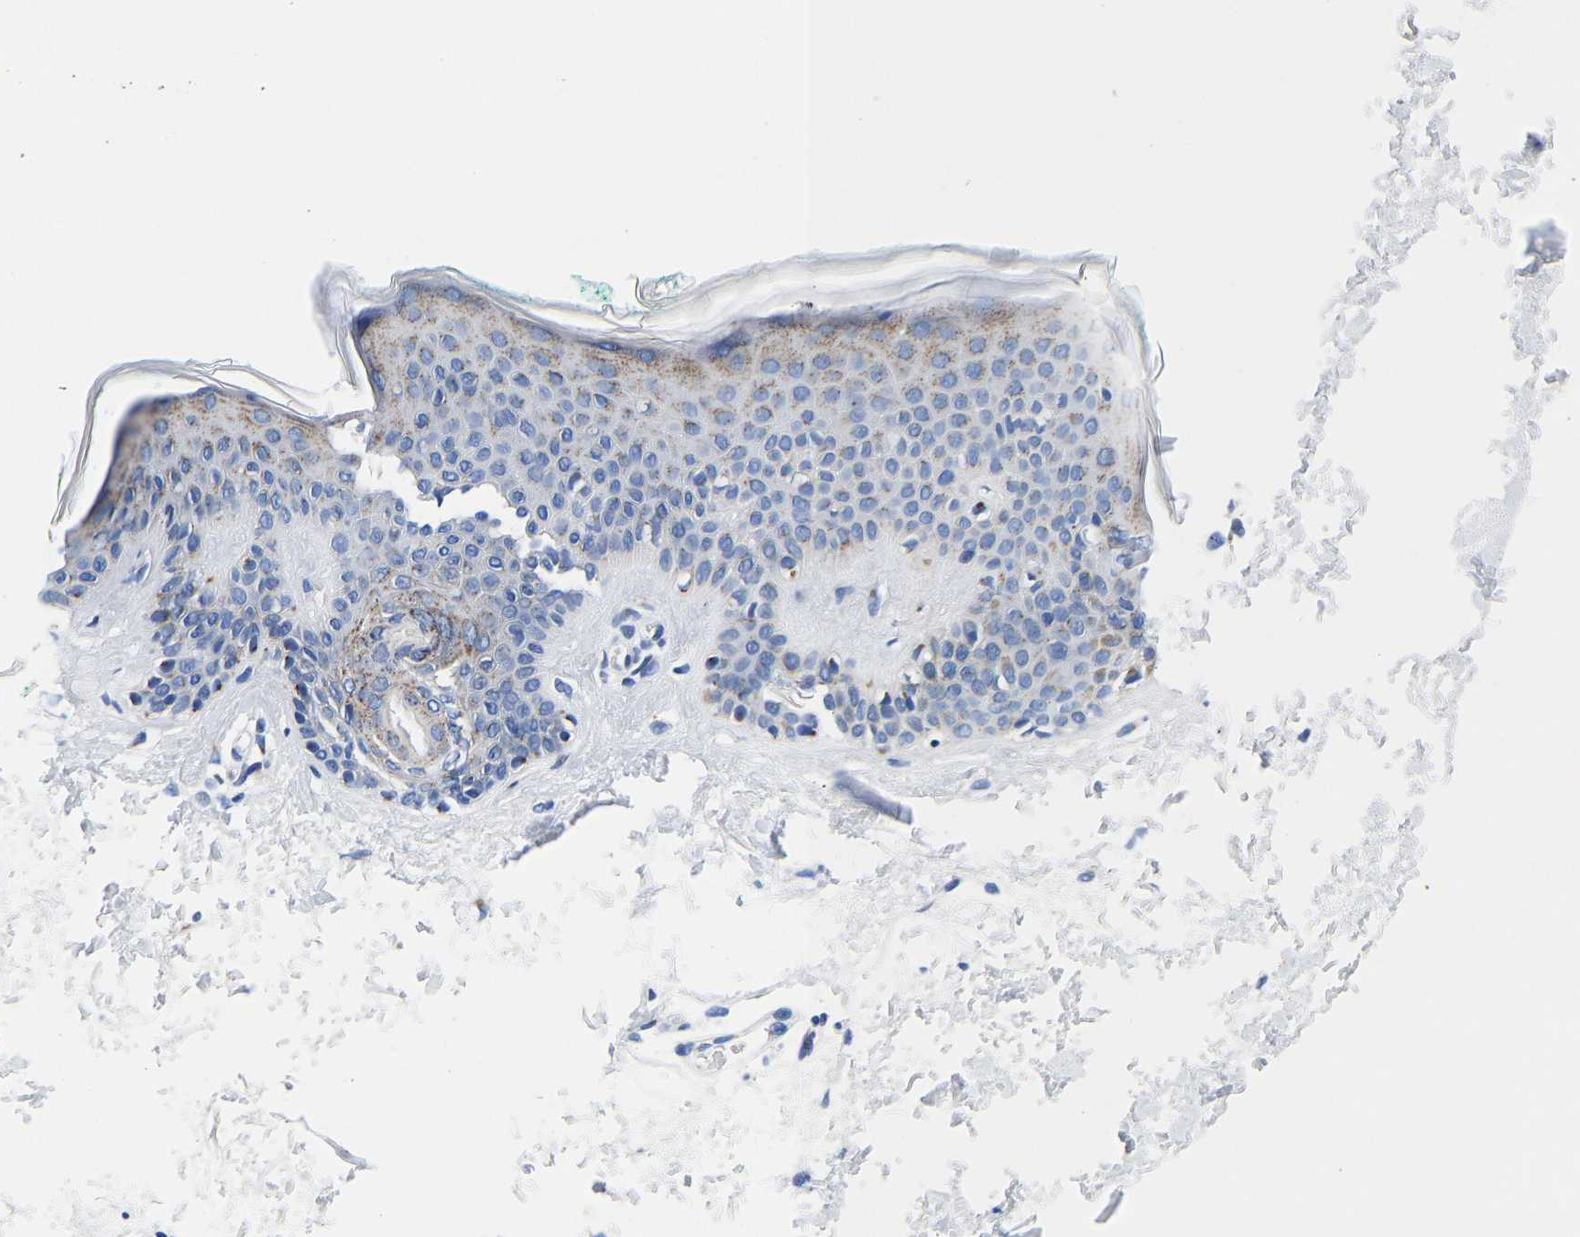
{"staining": {"intensity": "negative", "quantity": "none", "location": "none"}, "tissue": "skin", "cell_type": "Fibroblasts", "image_type": "normal", "snomed": [{"axis": "morphology", "description": "Normal tissue, NOS"}, {"axis": "topography", "description": "Skin"}], "caption": "The image reveals no significant positivity in fibroblasts of skin.", "gene": "TMEM87A", "patient": {"sex": "male", "age": 30}}